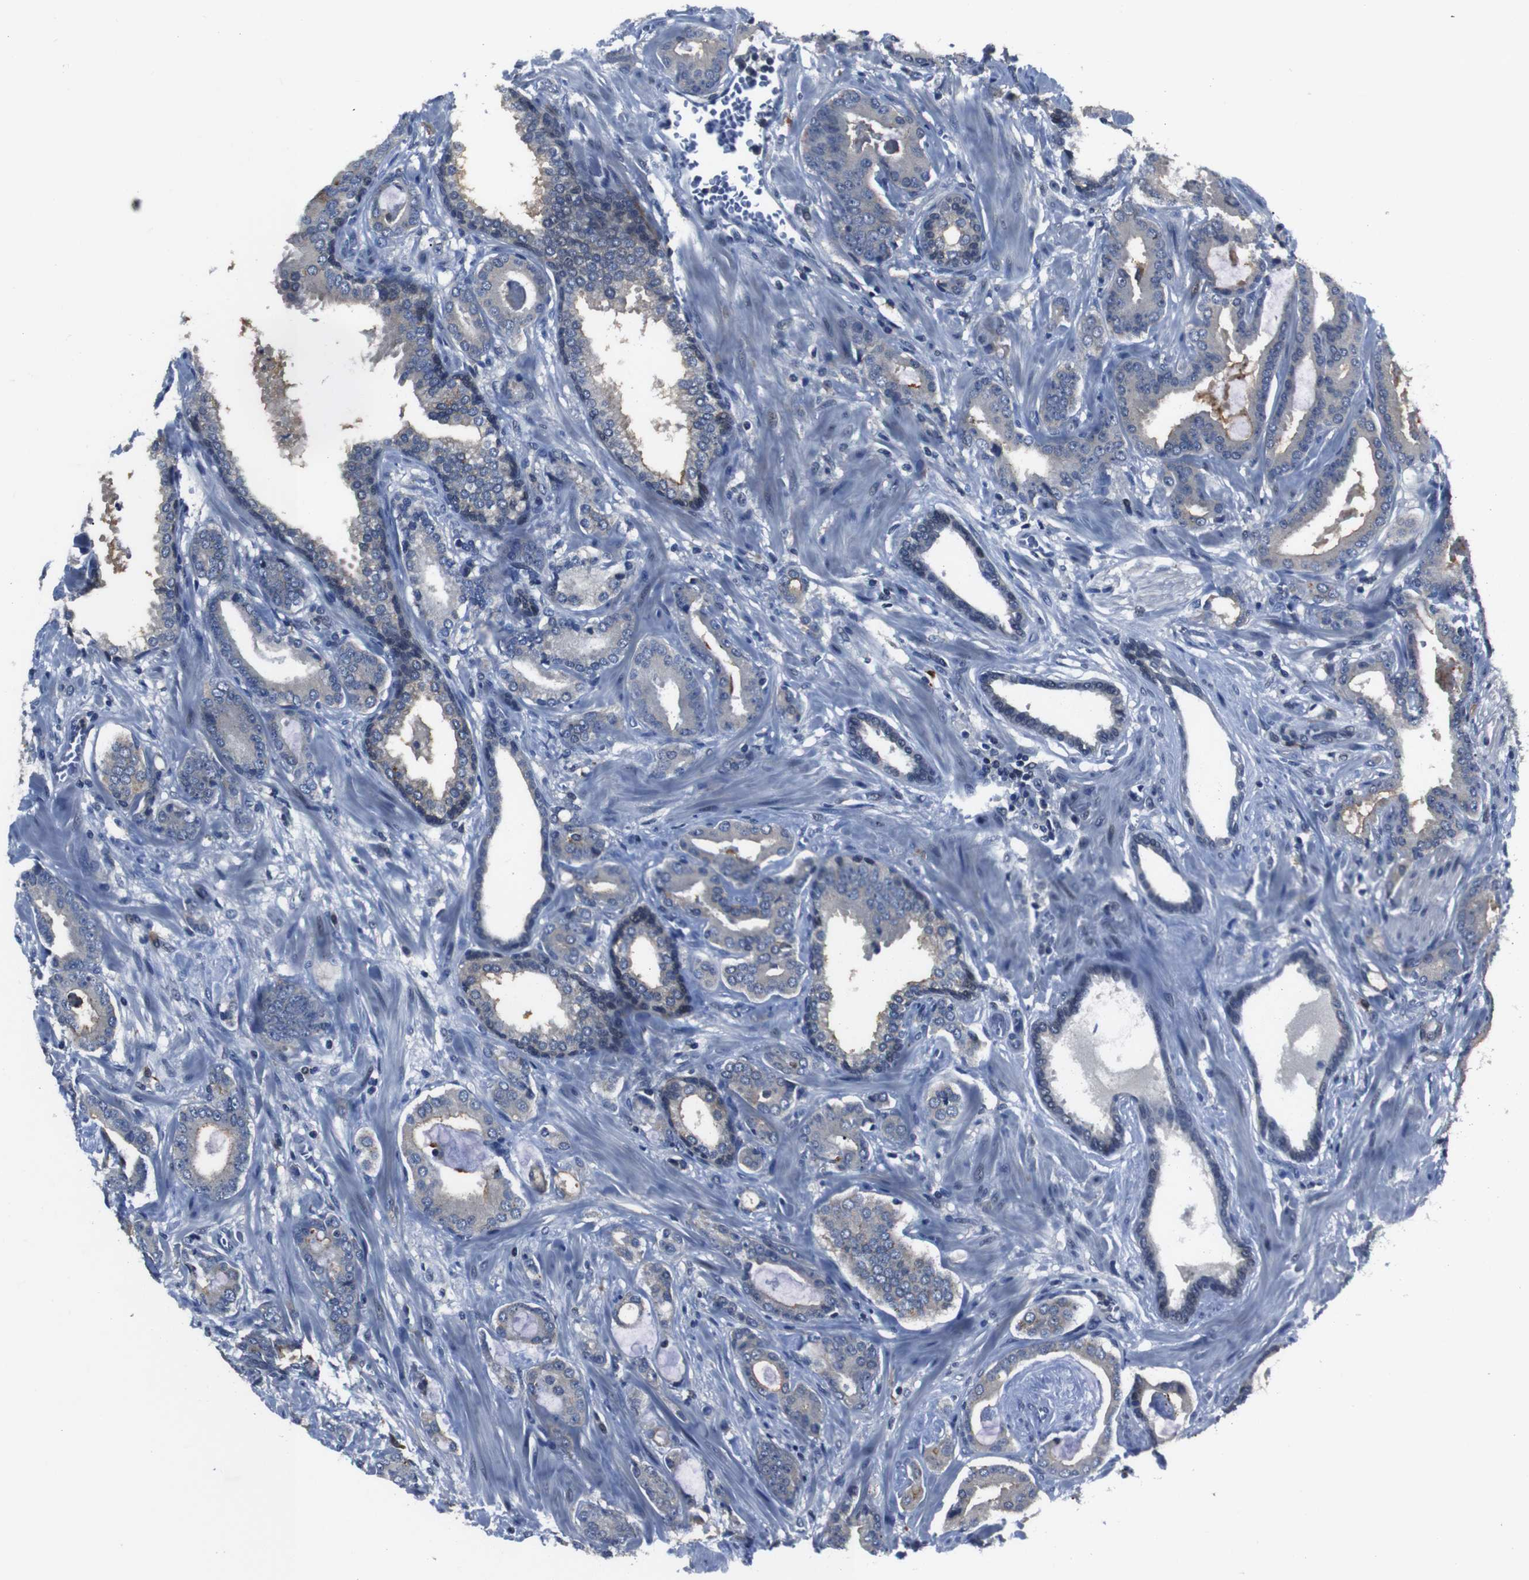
{"staining": {"intensity": "moderate", "quantity": "25%-75%", "location": "cytoplasmic/membranous"}, "tissue": "prostate cancer", "cell_type": "Tumor cells", "image_type": "cancer", "snomed": [{"axis": "morphology", "description": "Adenocarcinoma, Low grade"}, {"axis": "topography", "description": "Prostate"}], "caption": "A brown stain labels moderate cytoplasmic/membranous expression of a protein in prostate cancer tumor cells.", "gene": "SEMA4B", "patient": {"sex": "male", "age": 53}}